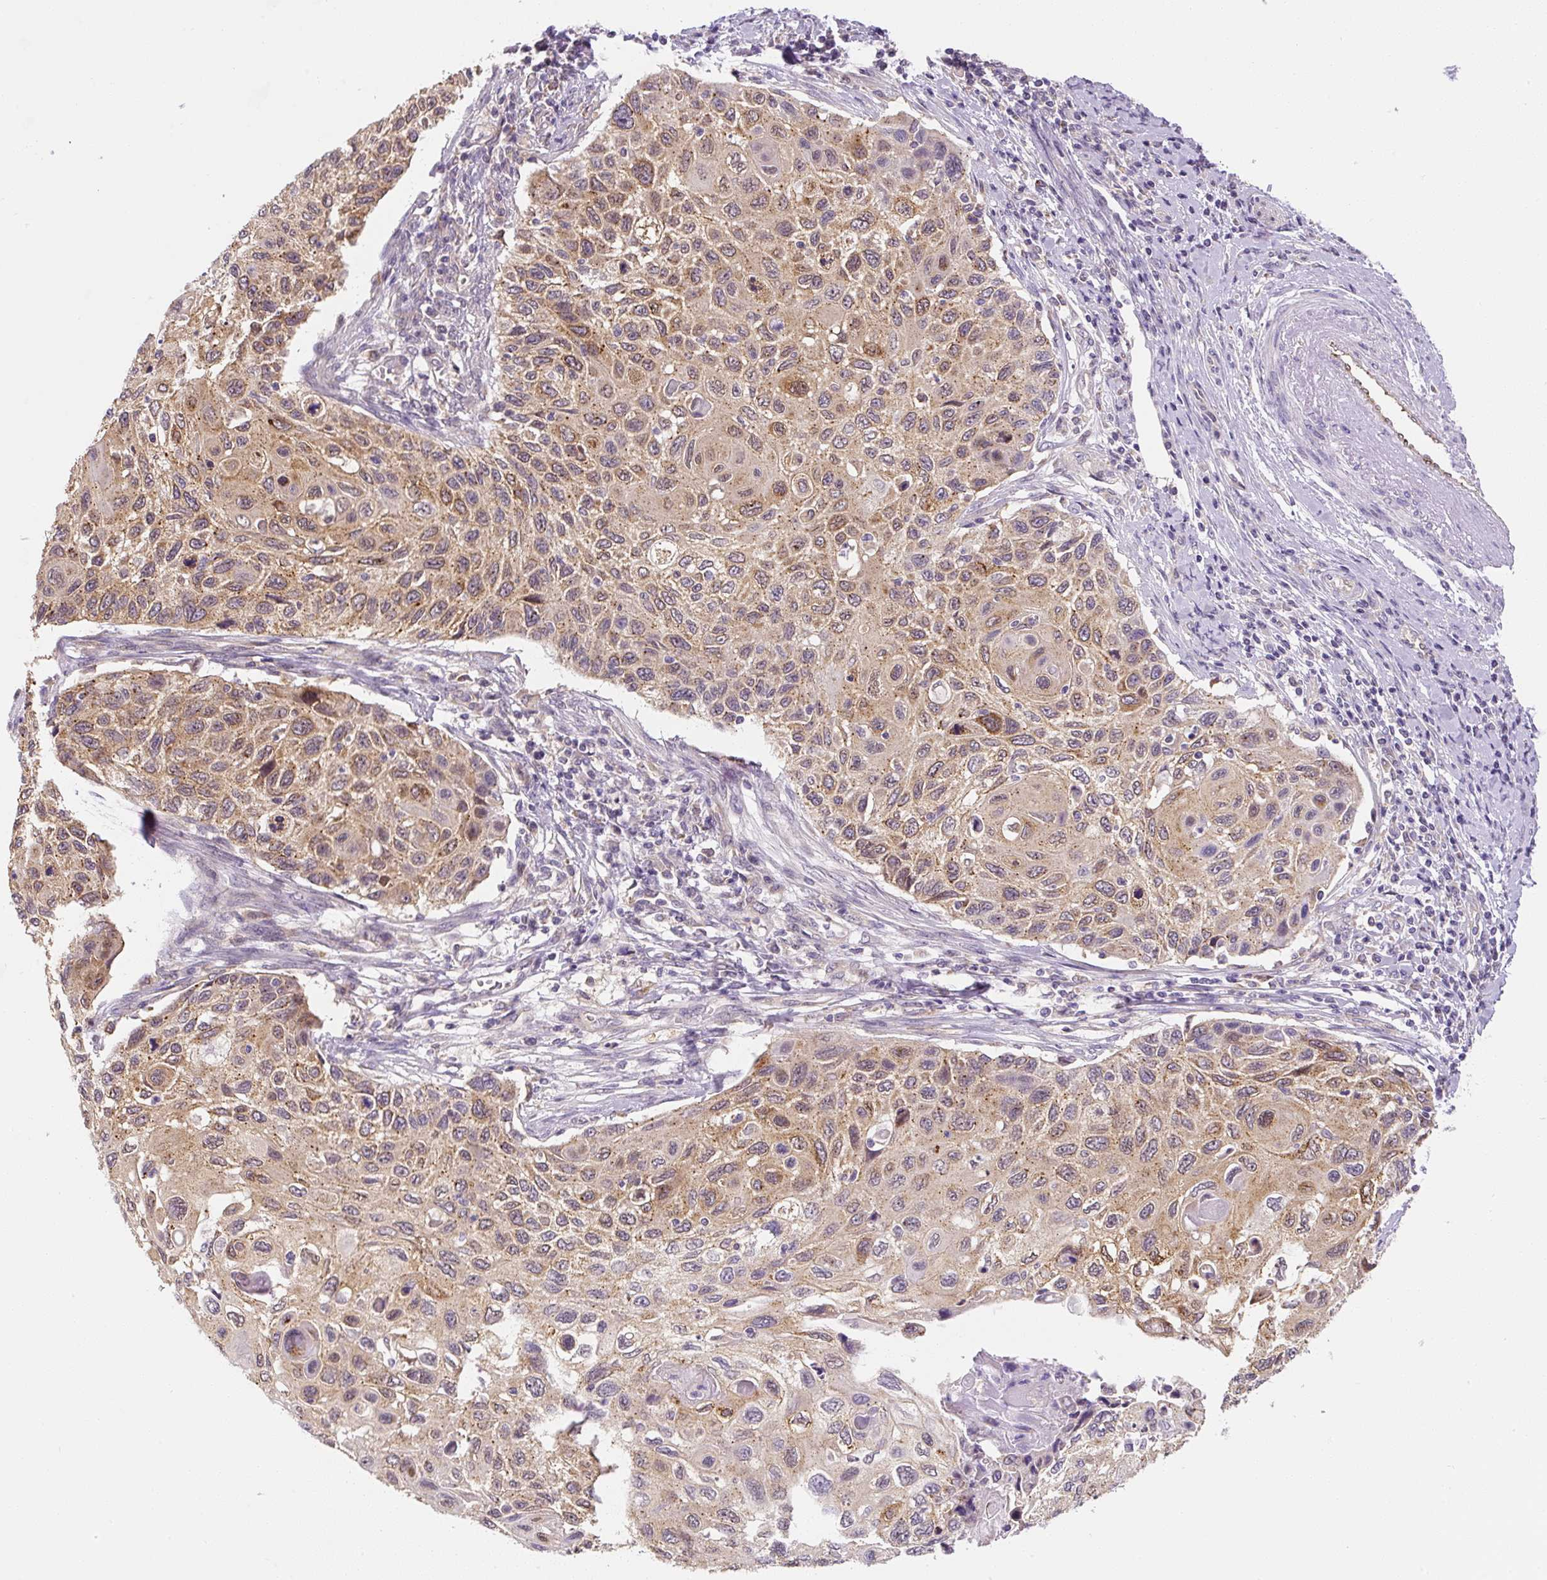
{"staining": {"intensity": "moderate", "quantity": ">75%", "location": "cytoplasmic/membranous"}, "tissue": "cervical cancer", "cell_type": "Tumor cells", "image_type": "cancer", "snomed": [{"axis": "morphology", "description": "Squamous cell carcinoma, NOS"}, {"axis": "topography", "description": "Cervix"}], "caption": "Immunohistochemistry (IHC) image of neoplastic tissue: human squamous cell carcinoma (cervical) stained using IHC displays medium levels of moderate protein expression localized specifically in the cytoplasmic/membranous of tumor cells, appearing as a cytoplasmic/membranous brown color.", "gene": "PLA2G4A", "patient": {"sex": "female", "age": 70}}